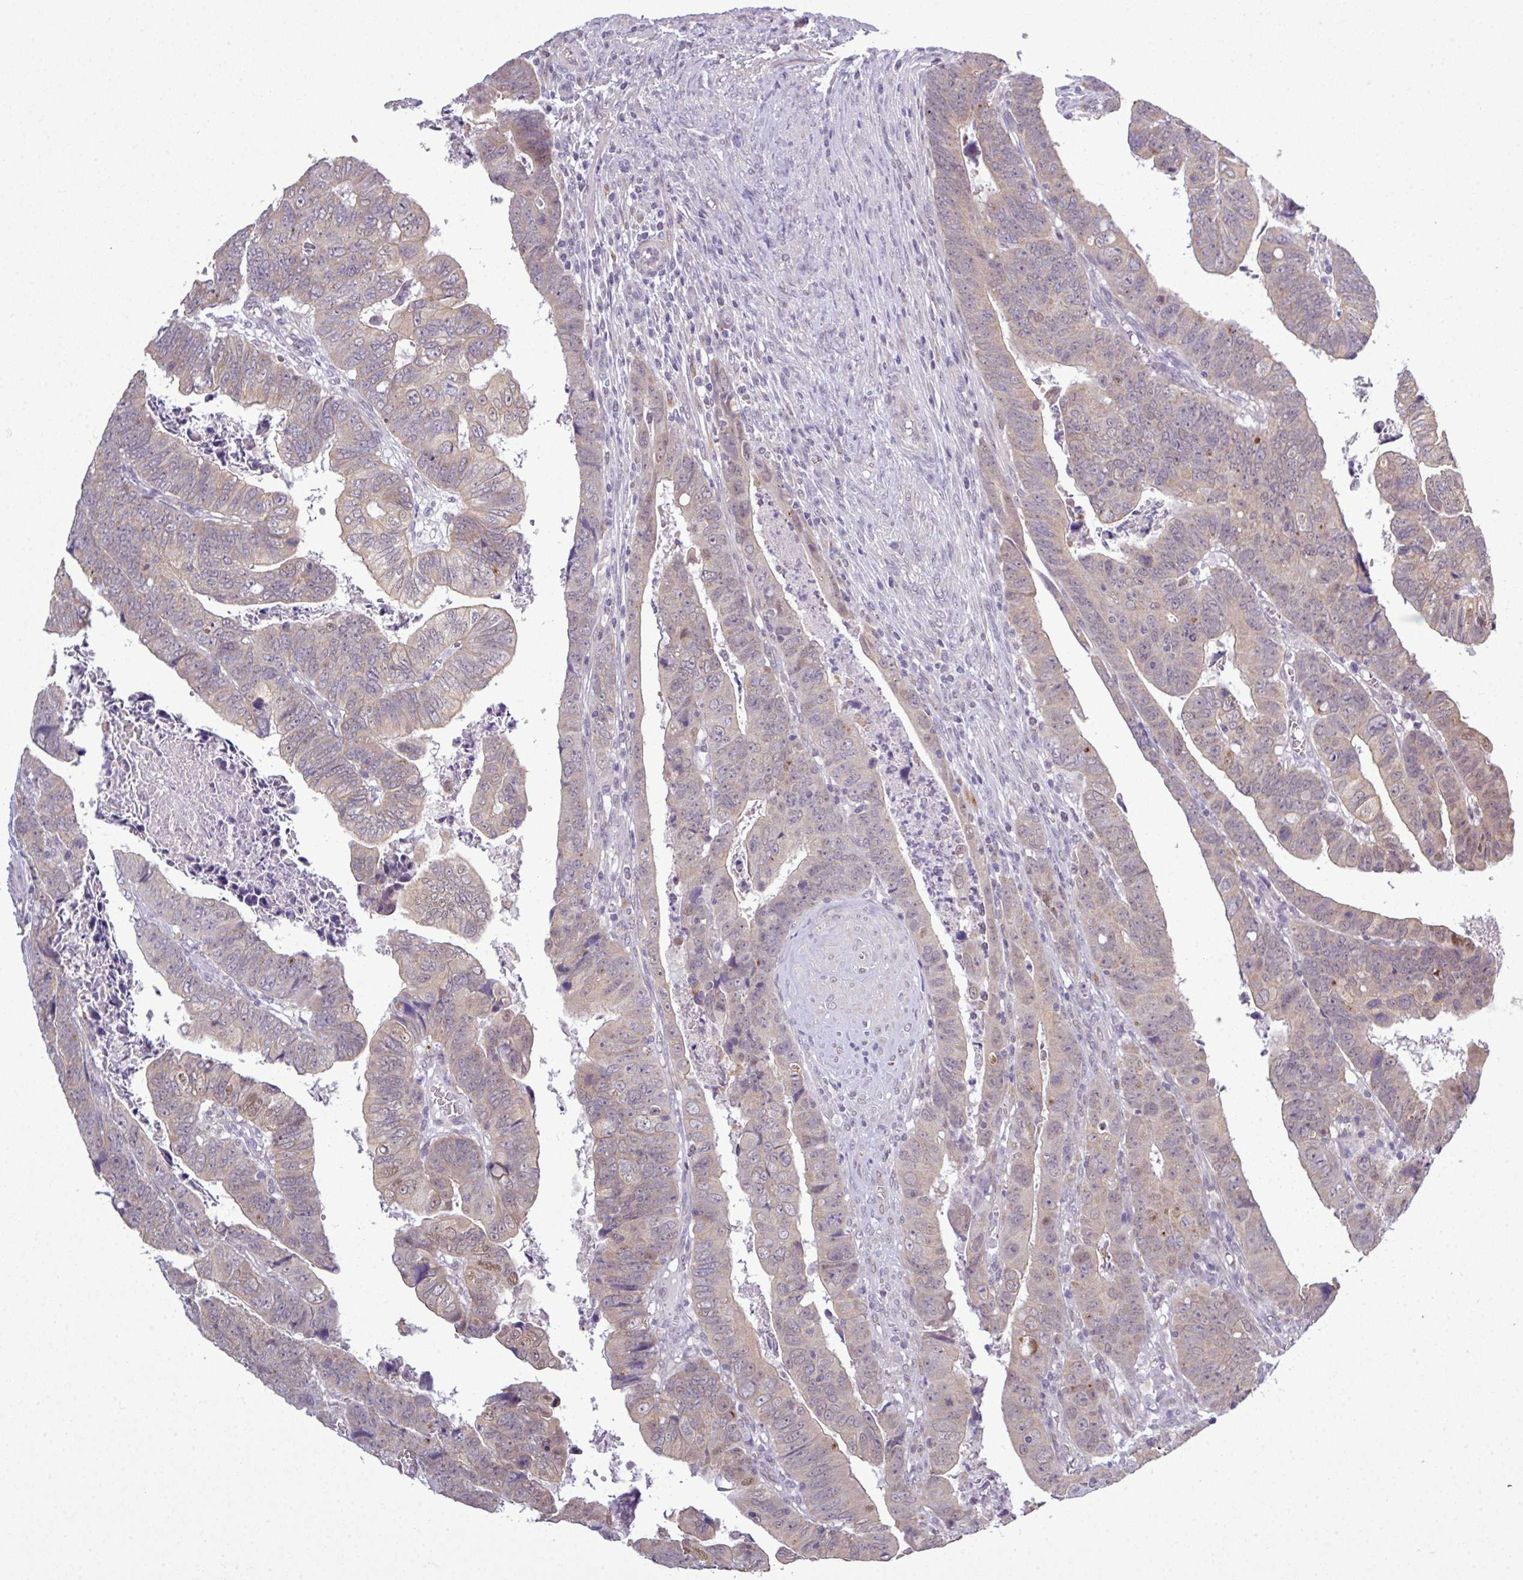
{"staining": {"intensity": "weak", "quantity": "25%-75%", "location": "cytoplasmic/membranous"}, "tissue": "colorectal cancer", "cell_type": "Tumor cells", "image_type": "cancer", "snomed": [{"axis": "morphology", "description": "Normal tissue, NOS"}, {"axis": "morphology", "description": "Adenocarcinoma, NOS"}, {"axis": "topography", "description": "Rectum"}], "caption": "Brown immunohistochemical staining in colorectal adenocarcinoma shows weak cytoplasmic/membranous positivity in approximately 25%-75% of tumor cells.", "gene": "ZNF217", "patient": {"sex": "female", "age": 65}}